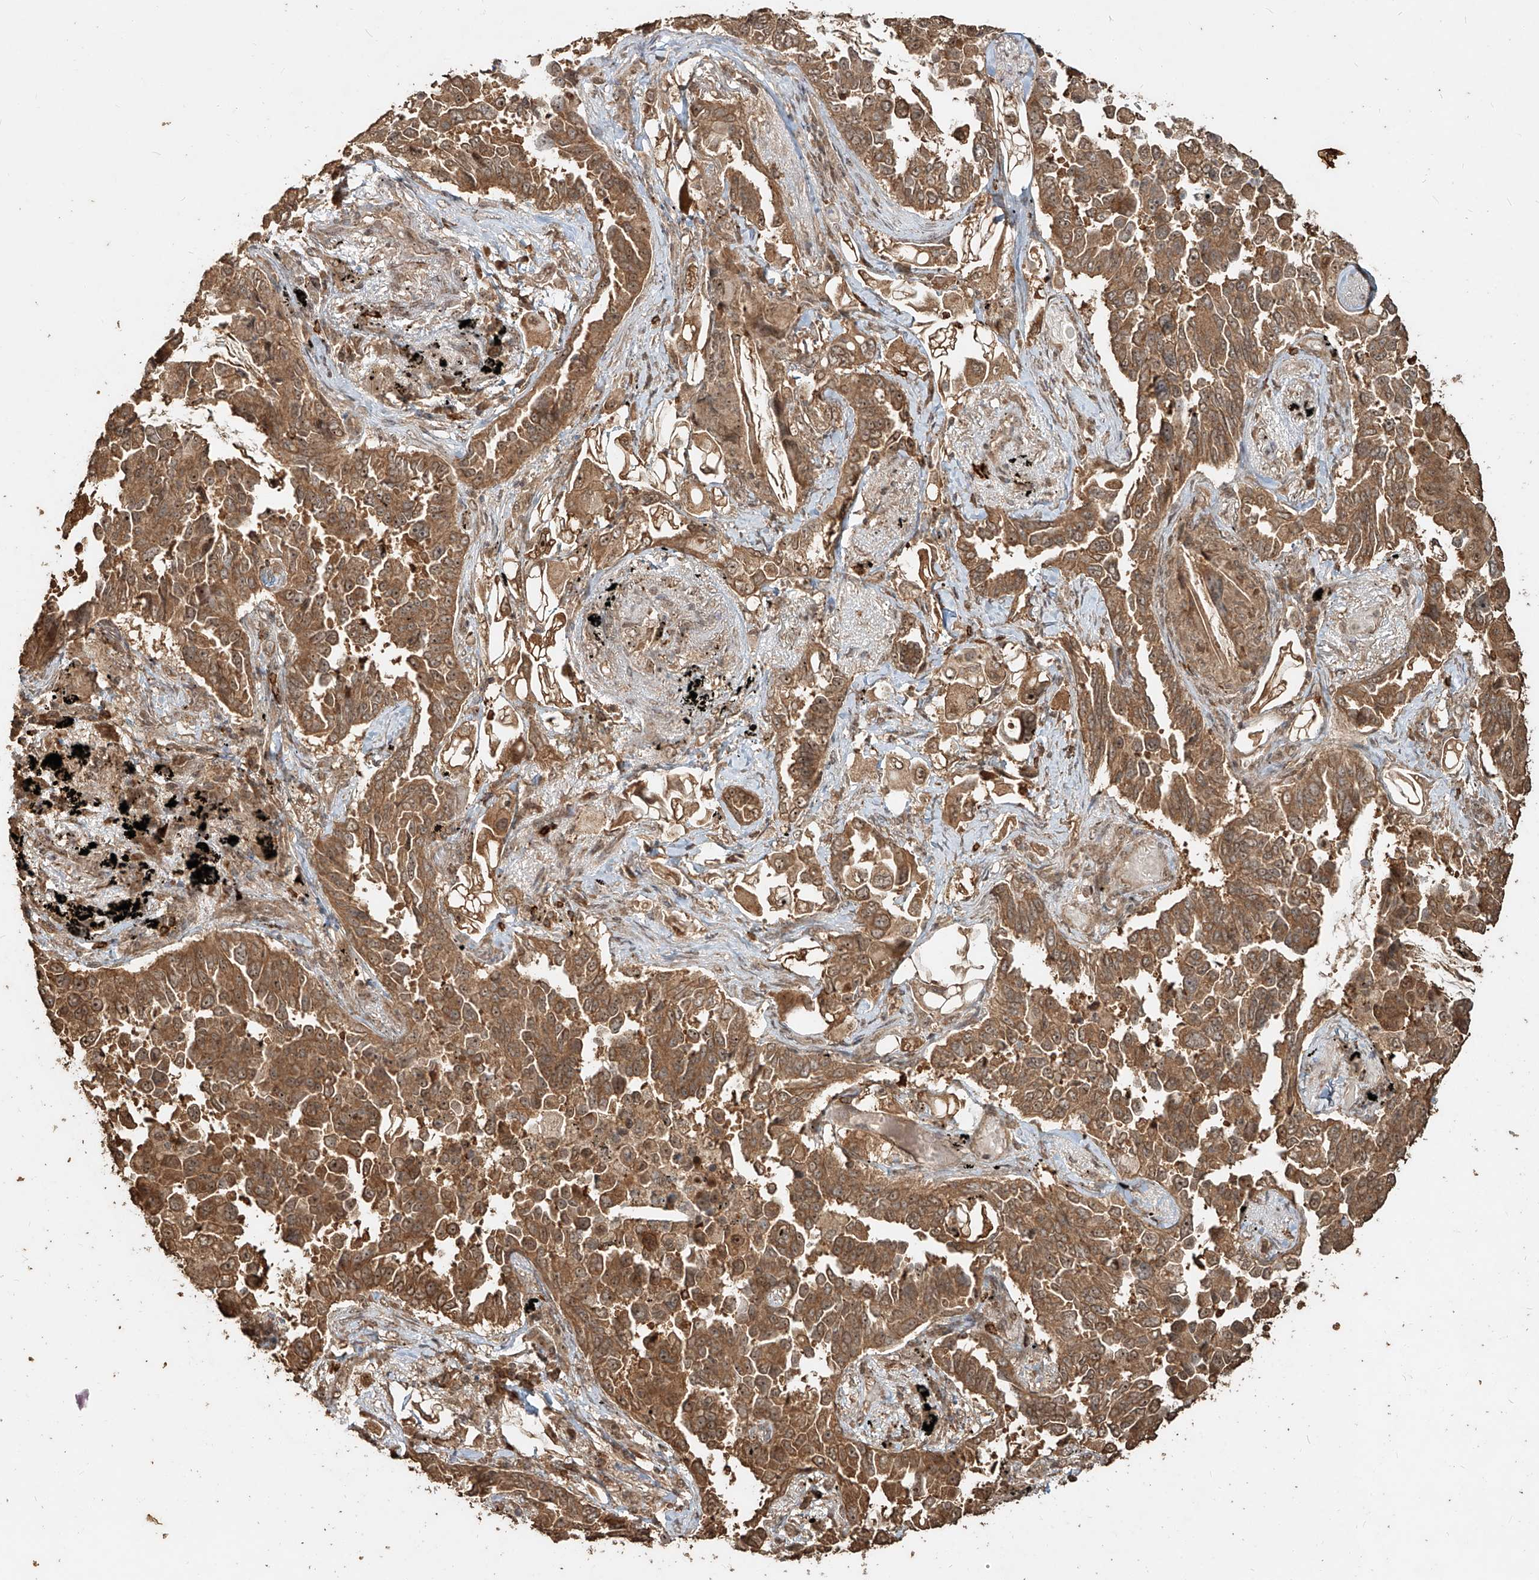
{"staining": {"intensity": "moderate", "quantity": ">75%", "location": "cytoplasmic/membranous,nuclear"}, "tissue": "lung cancer", "cell_type": "Tumor cells", "image_type": "cancer", "snomed": [{"axis": "morphology", "description": "Adenocarcinoma, NOS"}, {"axis": "topography", "description": "Lung"}], "caption": "Protein analysis of lung cancer tissue shows moderate cytoplasmic/membranous and nuclear expression in approximately >75% of tumor cells.", "gene": "ZNF660", "patient": {"sex": "female", "age": 67}}